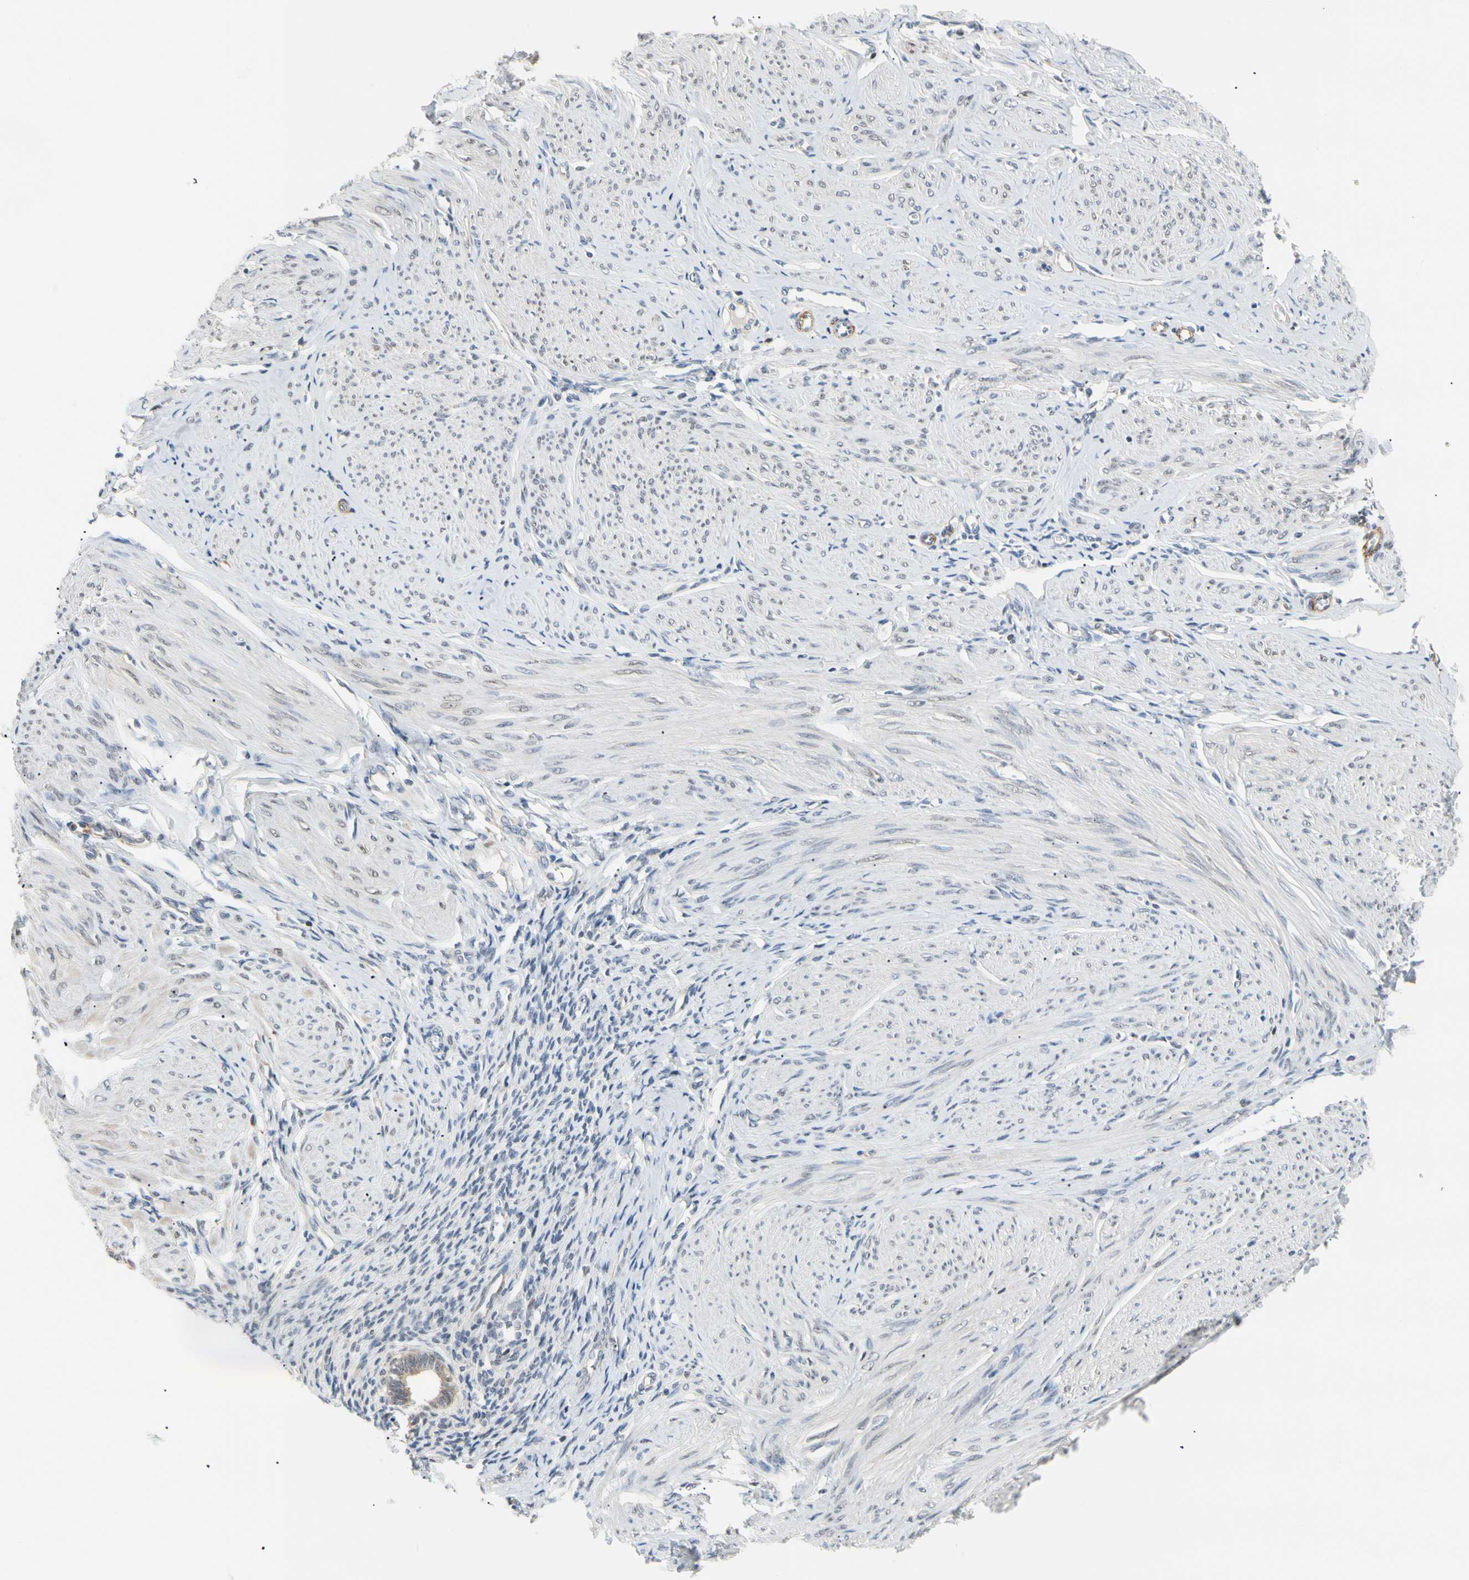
{"staining": {"intensity": "negative", "quantity": "none", "location": "none"}, "tissue": "smooth muscle", "cell_type": "Smooth muscle cells", "image_type": "normal", "snomed": [{"axis": "morphology", "description": "Normal tissue, NOS"}, {"axis": "topography", "description": "Uterus"}], "caption": "The image shows no staining of smooth muscle cells in unremarkable smooth muscle.", "gene": "SEC23B", "patient": {"sex": "female", "age": 45}}